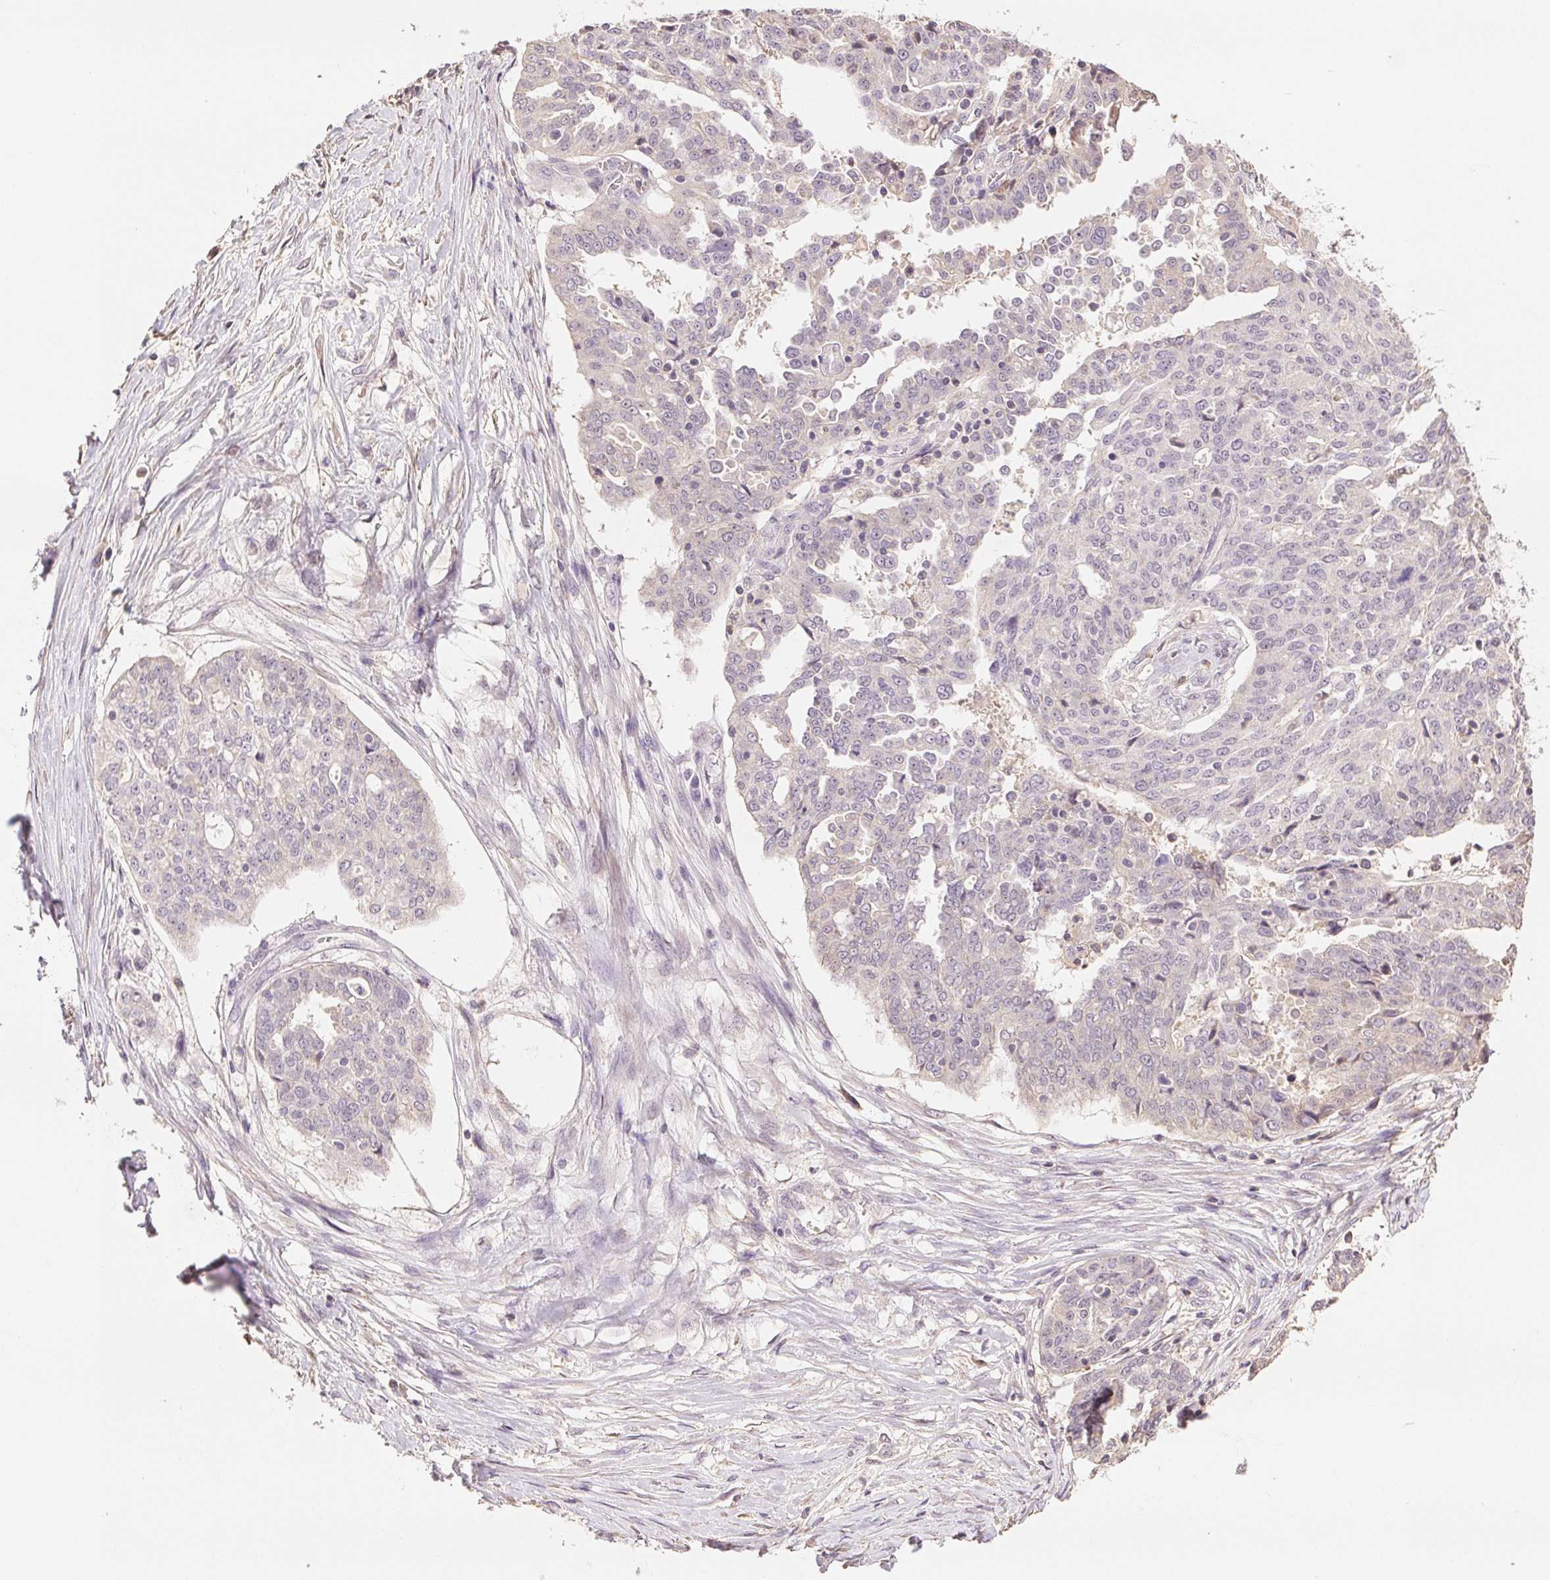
{"staining": {"intensity": "negative", "quantity": "none", "location": "none"}, "tissue": "ovarian cancer", "cell_type": "Tumor cells", "image_type": "cancer", "snomed": [{"axis": "morphology", "description": "Cystadenocarcinoma, serous, NOS"}, {"axis": "topography", "description": "Ovary"}], "caption": "High power microscopy micrograph of an immunohistochemistry photomicrograph of ovarian cancer (serous cystadenocarcinoma), revealing no significant expression in tumor cells. (DAB immunohistochemistry (IHC) visualized using brightfield microscopy, high magnification).", "gene": "TMEM253", "patient": {"sex": "female", "age": 67}}